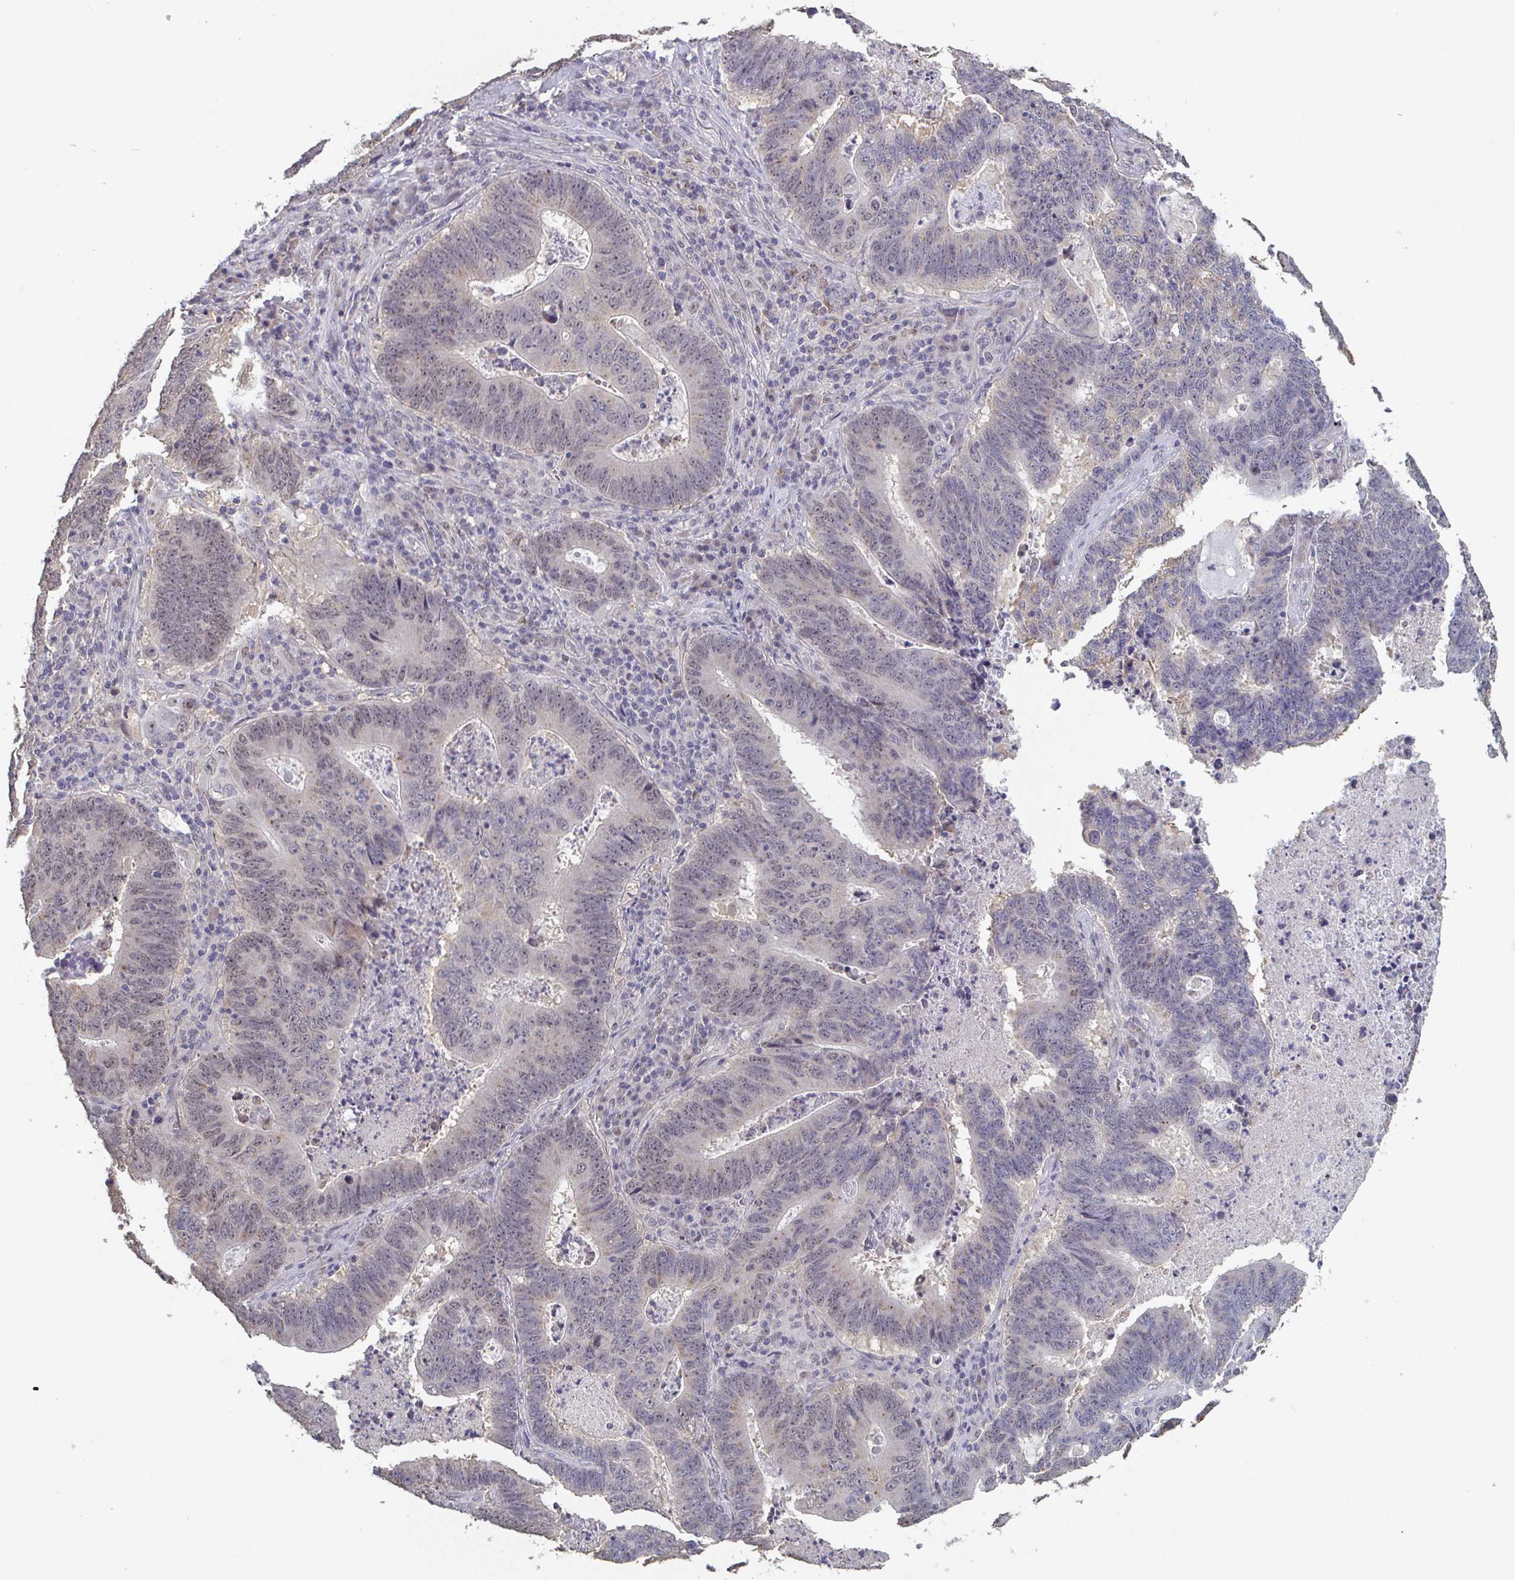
{"staining": {"intensity": "weak", "quantity": "<25%", "location": "nuclear"}, "tissue": "lung cancer", "cell_type": "Tumor cells", "image_type": "cancer", "snomed": [{"axis": "morphology", "description": "Aneuploidy"}, {"axis": "morphology", "description": "Adenocarcinoma, NOS"}, {"axis": "morphology", "description": "Adenocarcinoma primary or metastatic"}, {"axis": "topography", "description": "Lung"}], "caption": "Immunohistochemical staining of human lung cancer displays no significant staining in tumor cells. Nuclei are stained in blue.", "gene": "LIX1", "patient": {"sex": "female", "age": 75}}